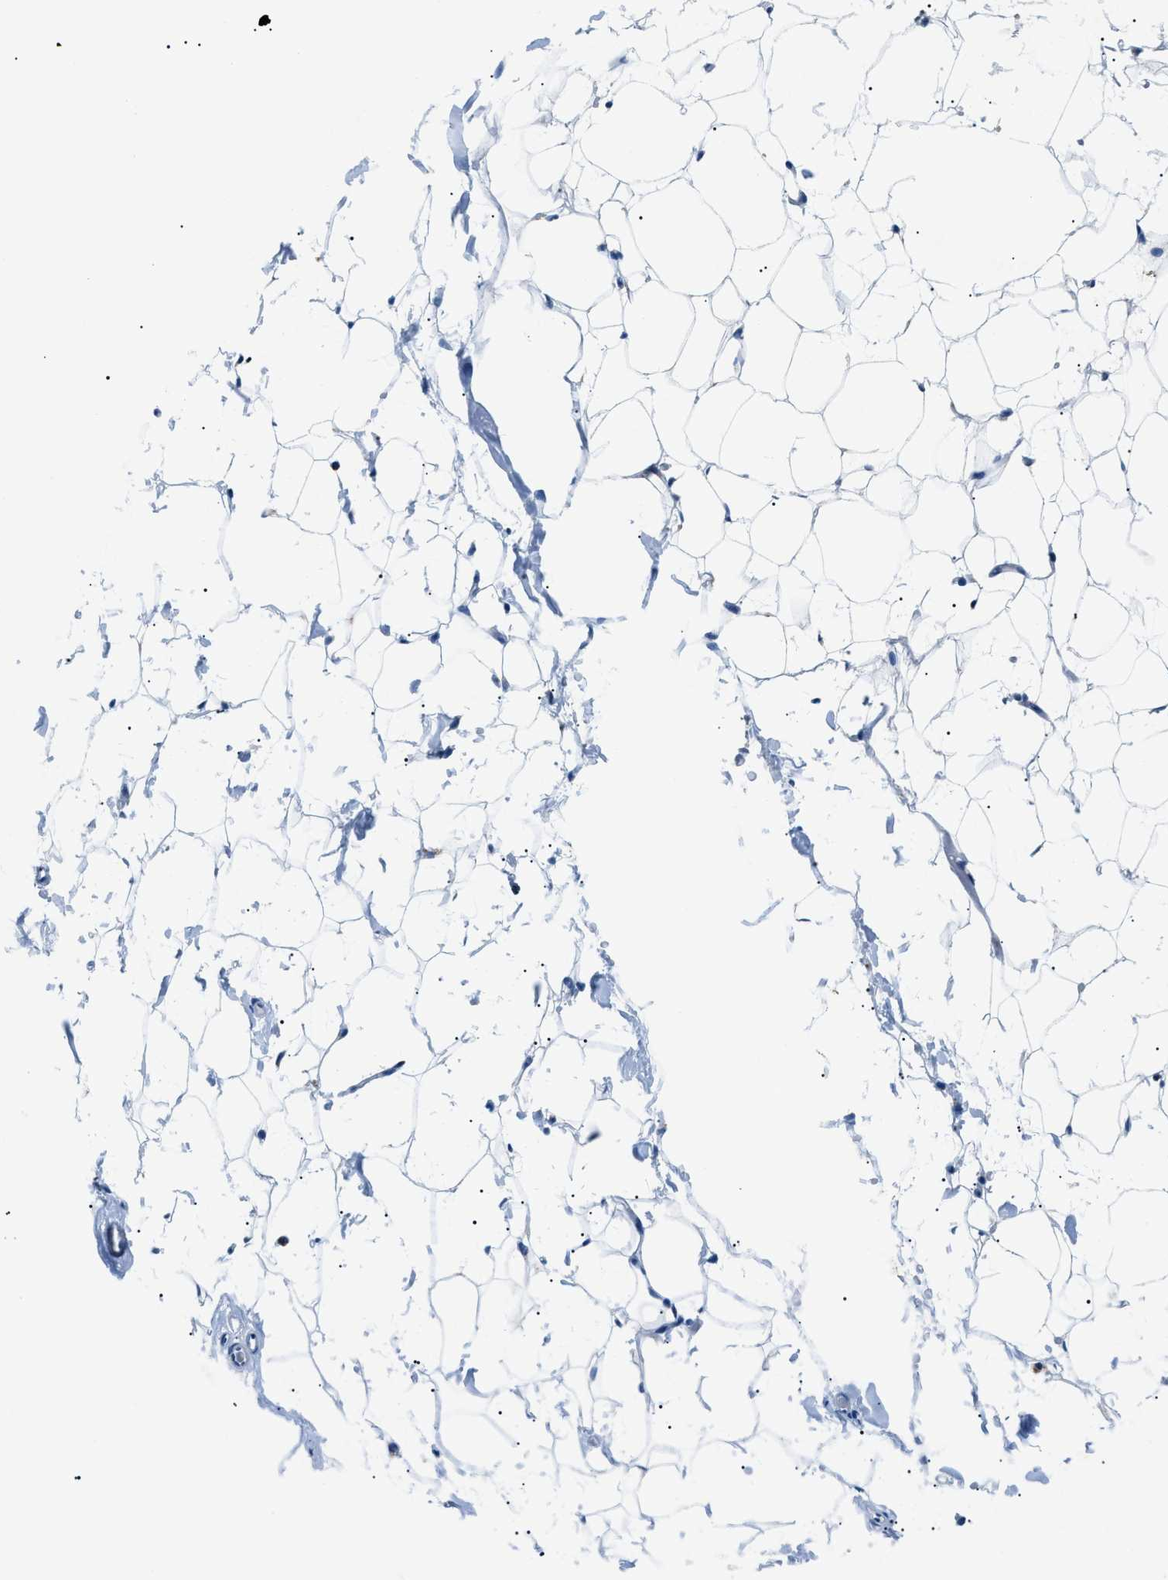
{"staining": {"intensity": "negative", "quantity": "none", "location": "none"}, "tissue": "adipose tissue", "cell_type": "Adipocytes", "image_type": "normal", "snomed": [{"axis": "morphology", "description": "Normal tissue, NOS"}, {"axis": "topography", "description": "Breast"}, {"axis": "topography", "description": "Soft tissue"}], "caption": "An image of adipose tissue stained for a protein exhibits no brown staining in adipocytes. (Brightfield microscopy of DAB IHC at high magnification).", "gene": "SMARCC1", "patient": {"sex": "female", "age": 75}}